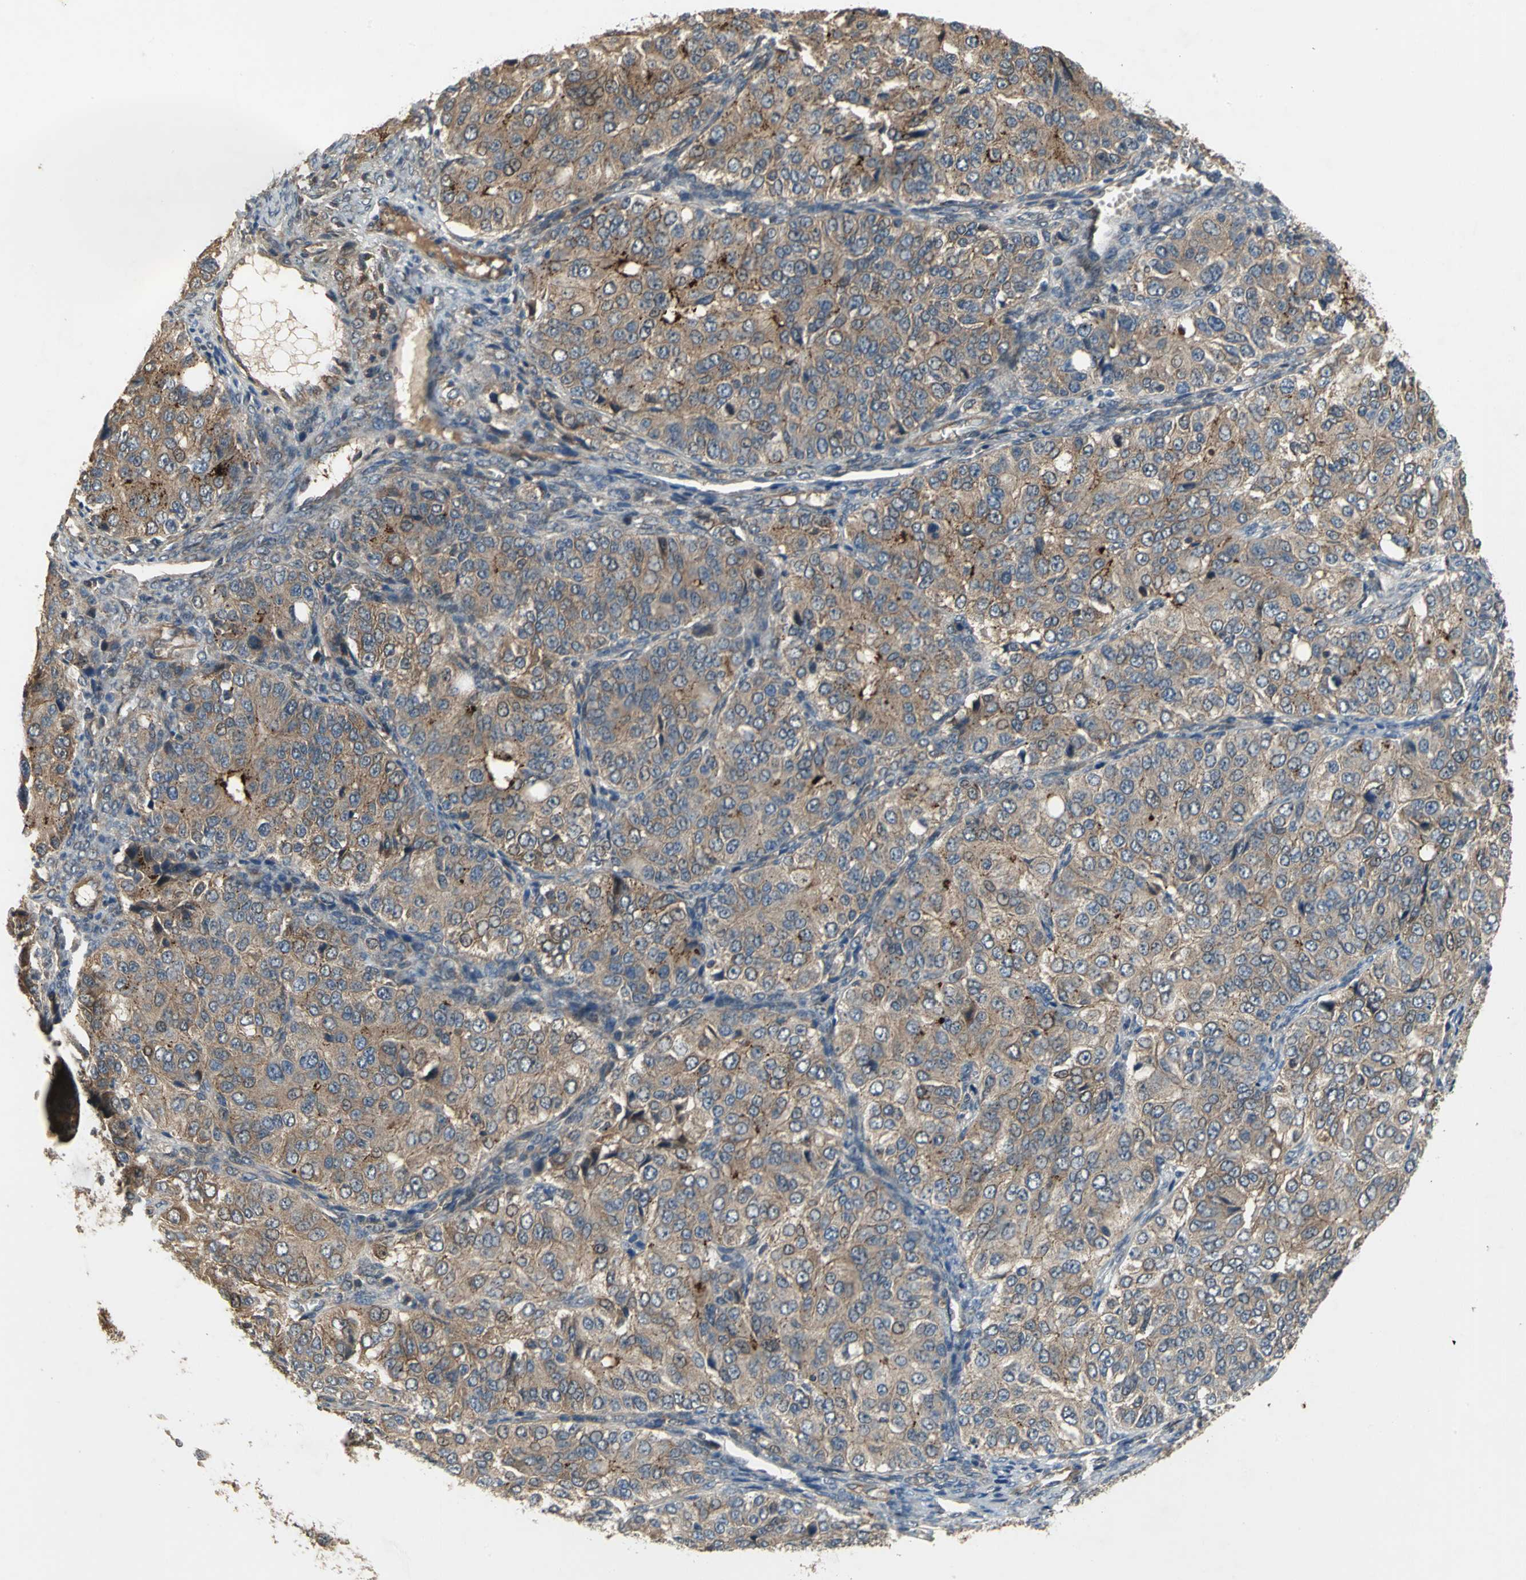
{"staining": {"intensity": "moderate", "quantity": ">75%", "location": "cytoplasmic/membranous,nuclear"}, "tissue": "ovarian cancer", "cell_type": "Tumor cells", "image_type": "cancer", "snomed": [{"axis": "morphology", "description": "Carcinoma, endometroid"}, {"axis": "topography", "description": "Ovary"}], "caption": "Human ovarian cancer stained for a protein (brown) displays moderate cytoplasmic/membranous and nuclear positive positivity in approximately >75% of tumor cells.", "gene": "MET", "patient": {"sex": "female", "age": 51}}